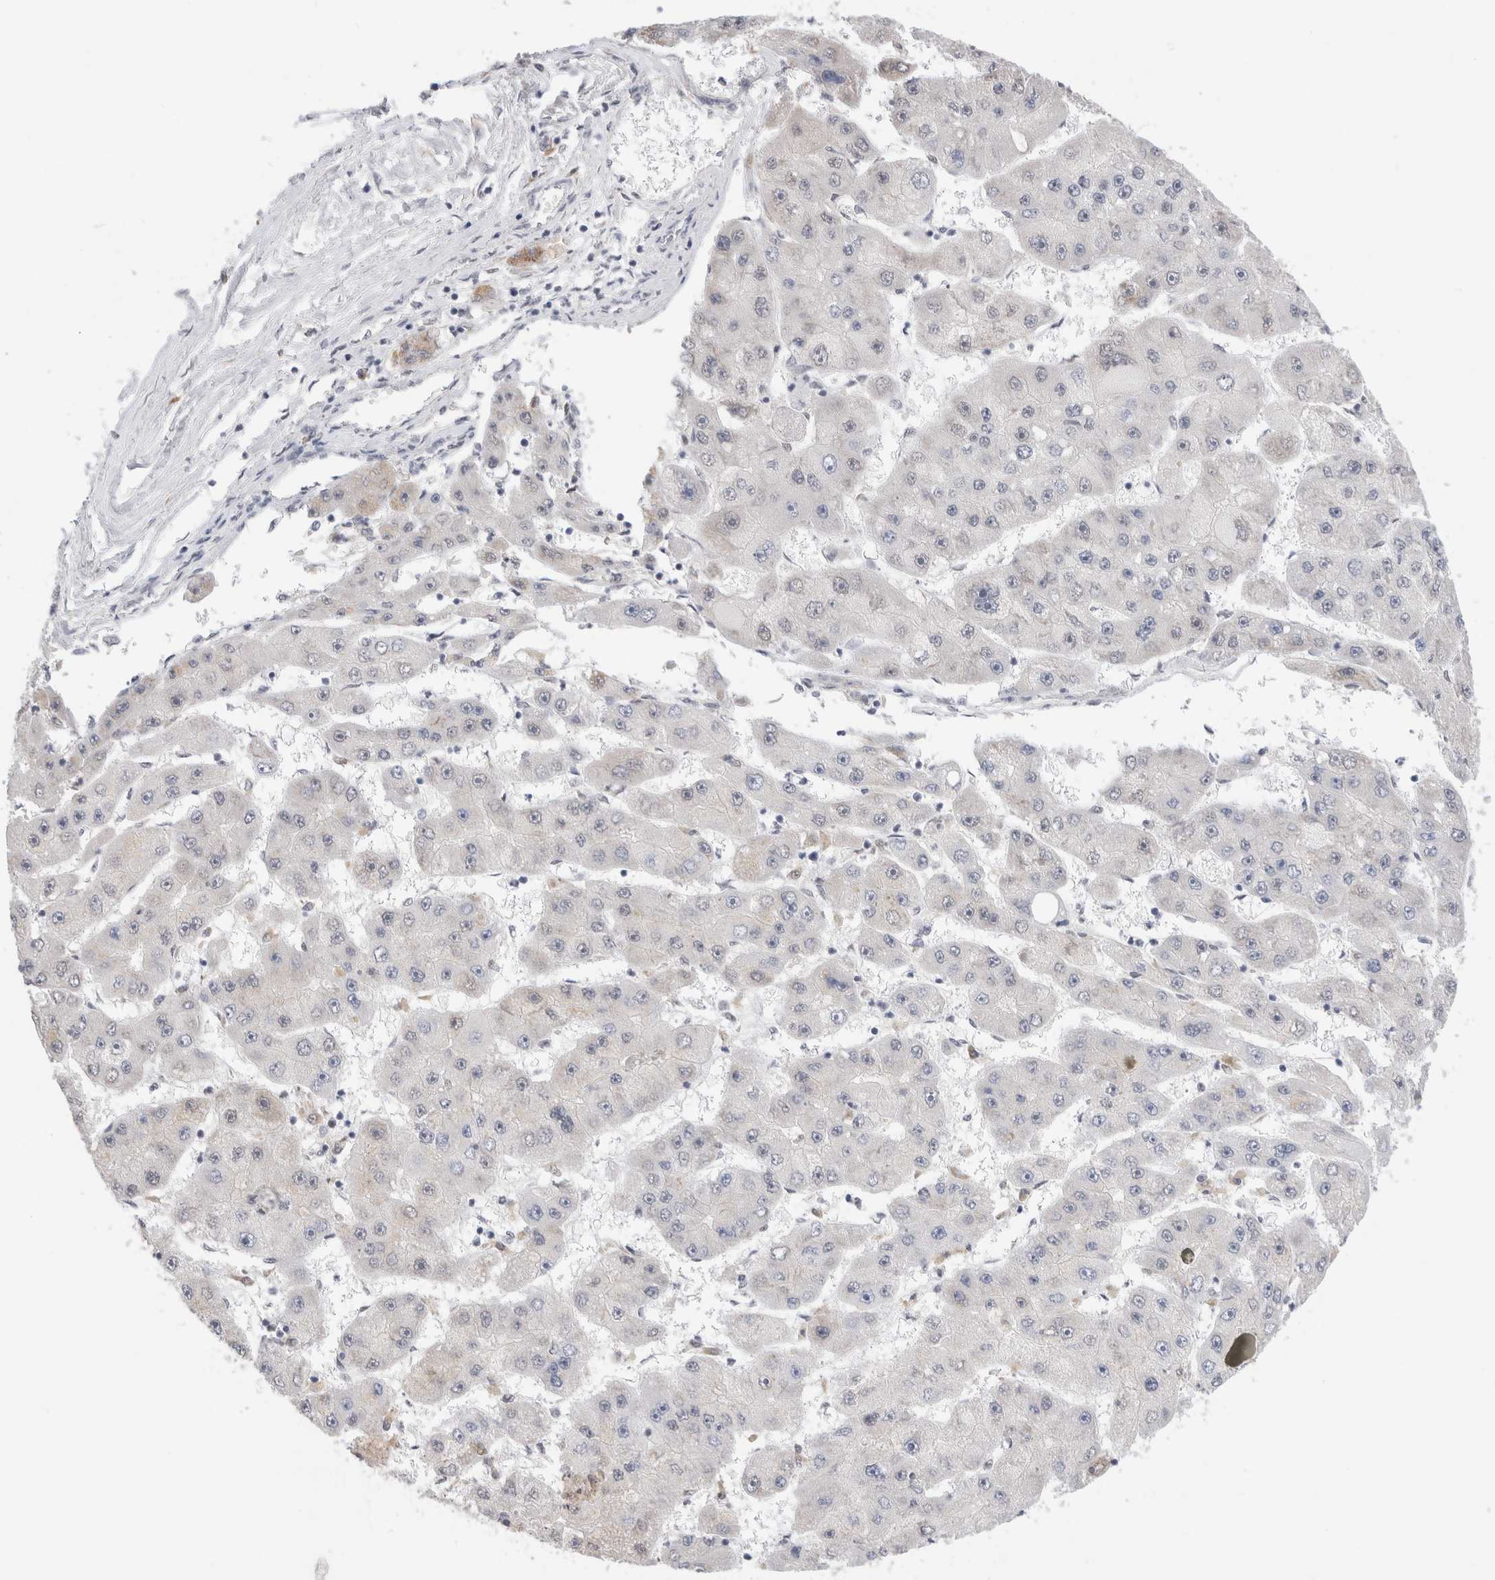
{"staining": {"intensity": "negative", "quantity": "none", "location": "none"}, "tissue": "liver cancer", "cell_type": "Tumor cells", "image_type": "cancer", "snomed": [{"axis": "morphology", "description": "Carcinoma, Hepatocellular, NOS"}, {"axis": "topography", "description": "Liver"}], "caption": "This is a photomicrograph of immunohistochemistry staining of liver hepatocellular carcinoma, which shows no positivity in tumor cells.", "gene": "HDLBP", "patient": {"sex": "female", "age": 61}}